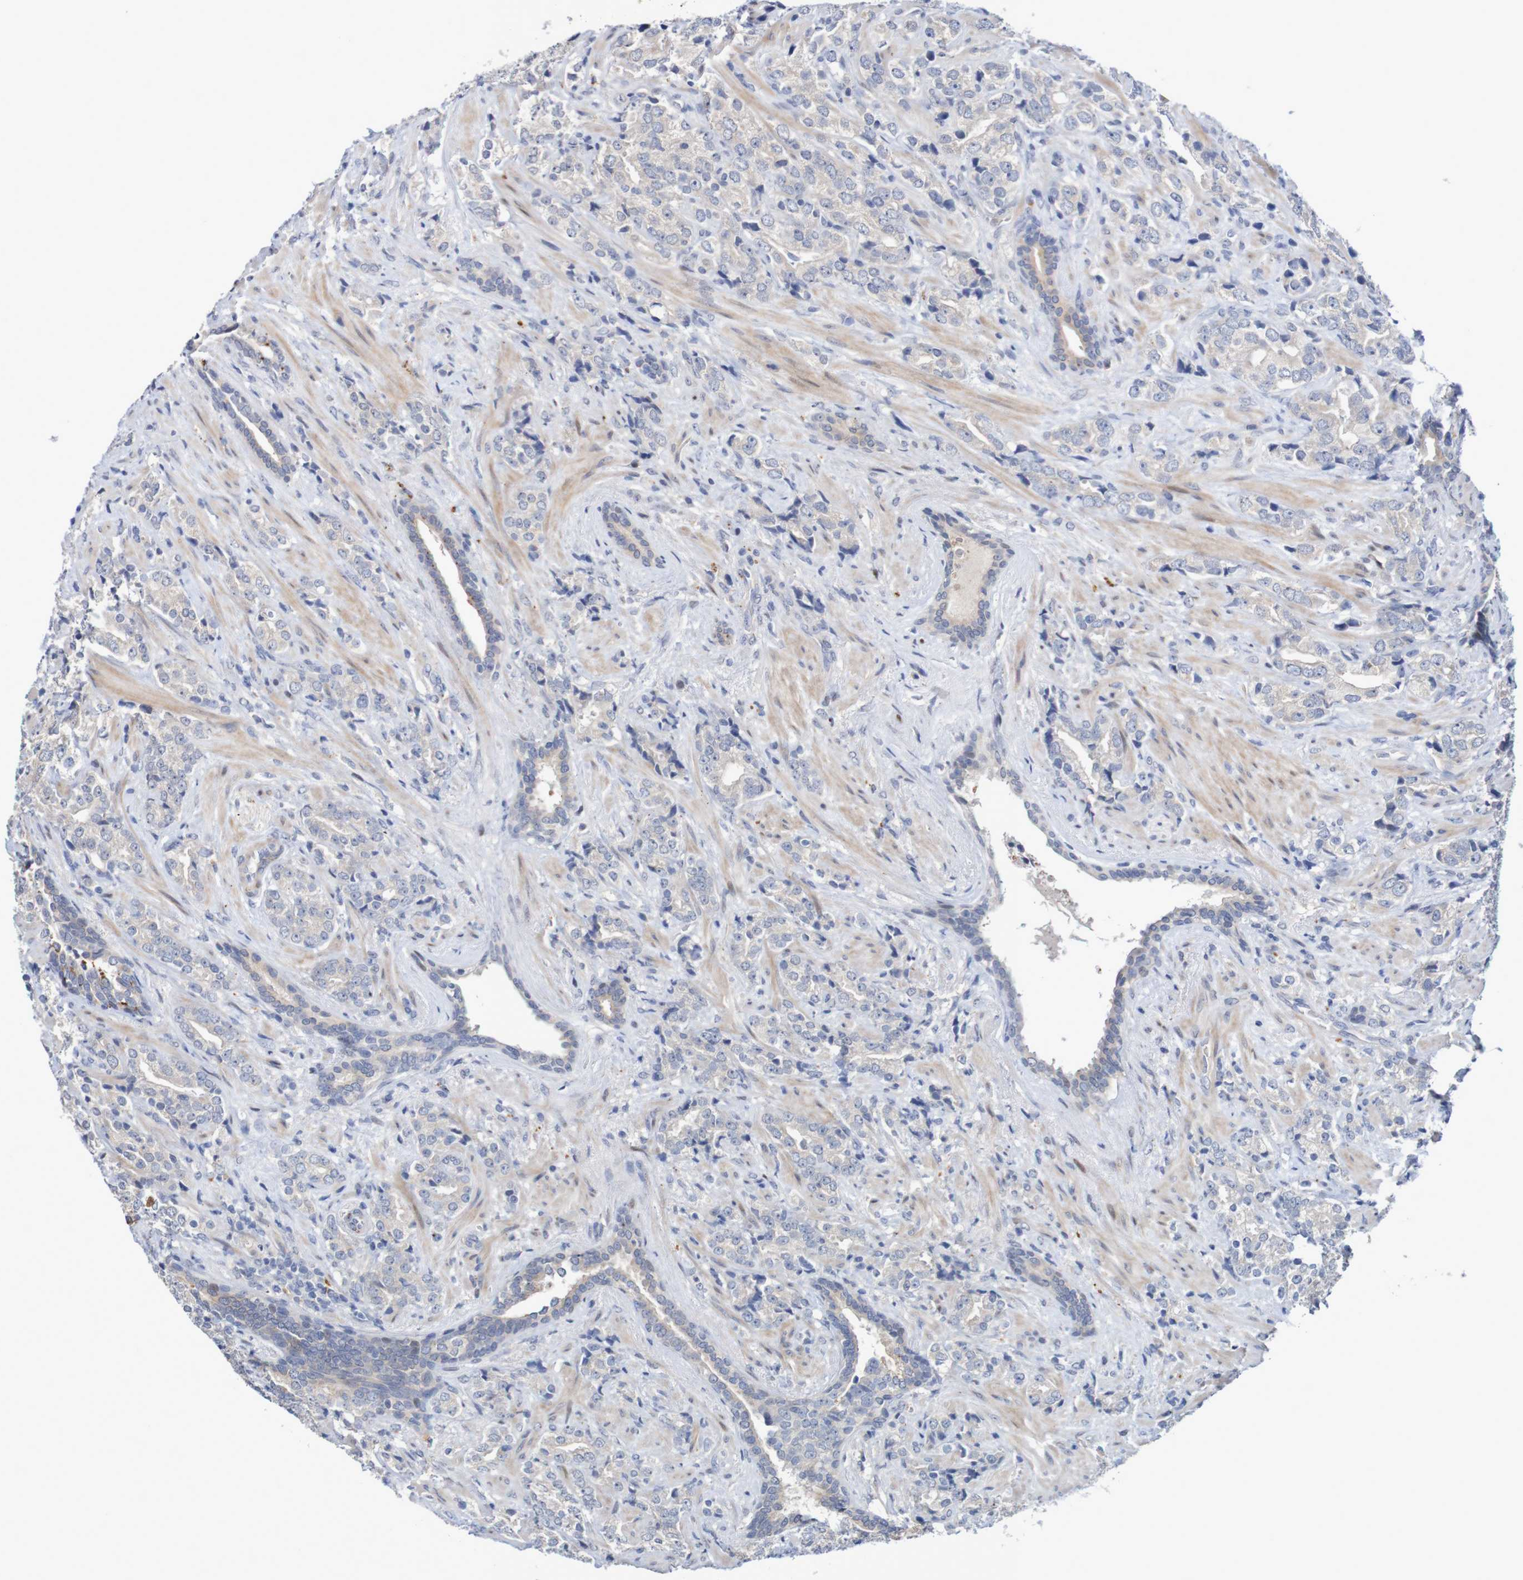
{"staining": {"intensity": "negative", "quantity": "none", "location": "none"}, "tissue": "prostate cancer", "cell_type": "Tumor cells", "image_type": "cancer", "snomed": [{"axis": "morphology", "description": "Adenocarcinoma, High grade"}, {"axis": "topography", "description": "Prostate"}], "caption": "Human prostate cancer stained for a protein using immunohistochemistry shows no positivity in tumor cells.", "gene": "FBP2", "patient": {"sex": "male", "age": 71}}